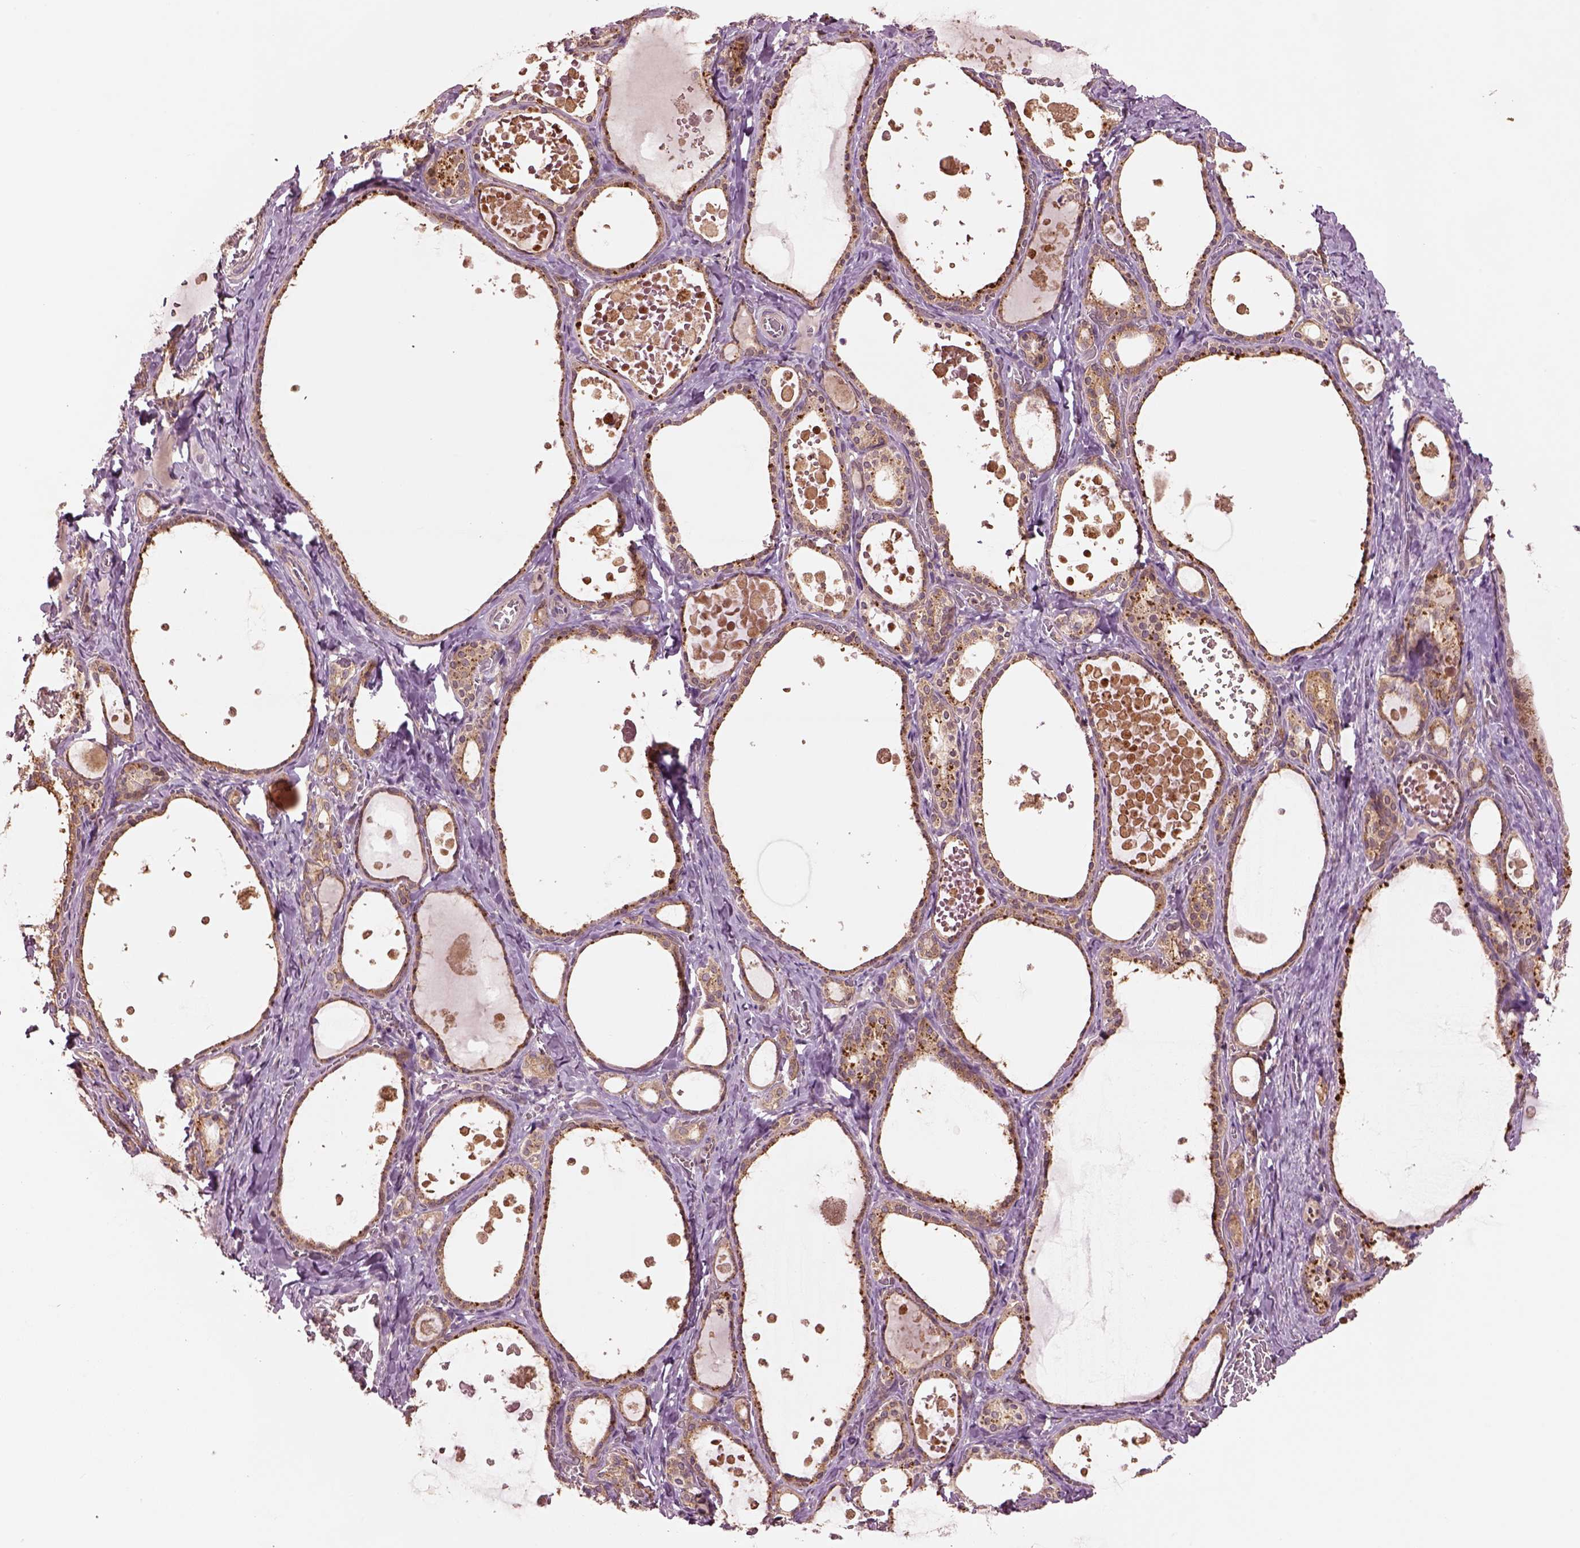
{"staining": {"intensity": "moderate", "quantity": ">75%", "location": "cytoplasmic/membranous"}, "tissue": "thyroid gland", "cell_type": "Glandular cells", "image_type": "normal", "snomed": [{"axis": "morphology", "description": "Normal tissue, NOS"}, {"axis": "topography", "description": "Thyroid gland"}], "caption": "An immunohistochemistry (IHC) photomicrograph of benign tissue is shown. Protein staining in brown highlights moderate cytoplasmic/membranous positivity in thyroid gland within glandular cells. Nuclei are stained in blue.", "gene": "MTHFS", "patient": {"sex": "female", "age": 56}}